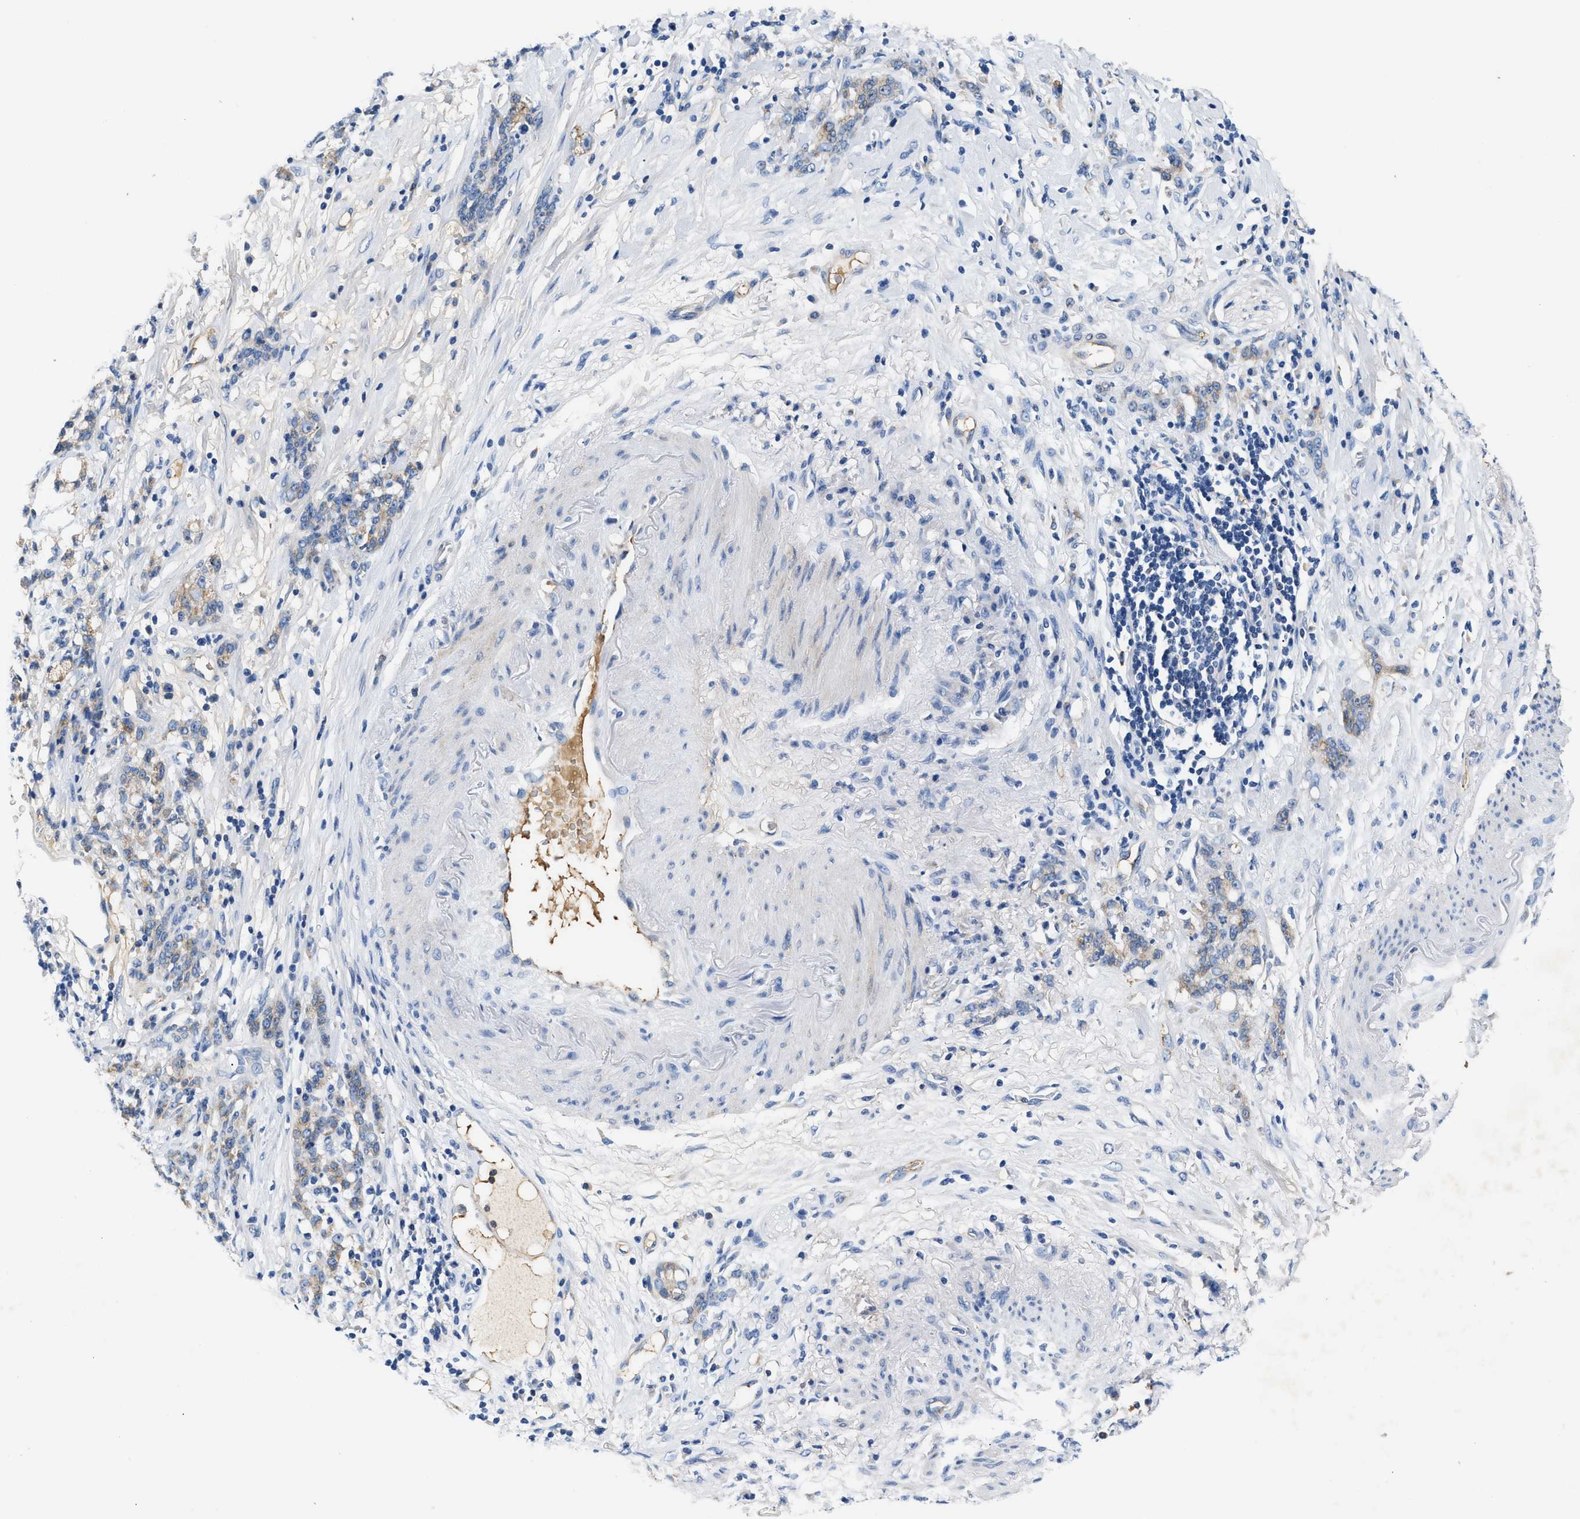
{"staining": {"intensity": "negative", "quantity": "none", "location": "none"}, "tissue": "stomach cancer", "cell_type": "Tumor cells", "image_type": "cancer", "snomed": [{"axis": "morphology", "description": "Adenocarcinoma, NOS"}, {"axis": "topography", "description": "Stomach, lower"}], "caption": "This image is of stomach cancer (adenocarcinoma) stained with immunohistochemistry to label a protein in brown with the nuclei are counter-stained blue. There is no positivity in tumor cells.", "gene": "TUT7", "patient": {"sex": "male", "age": 88}}